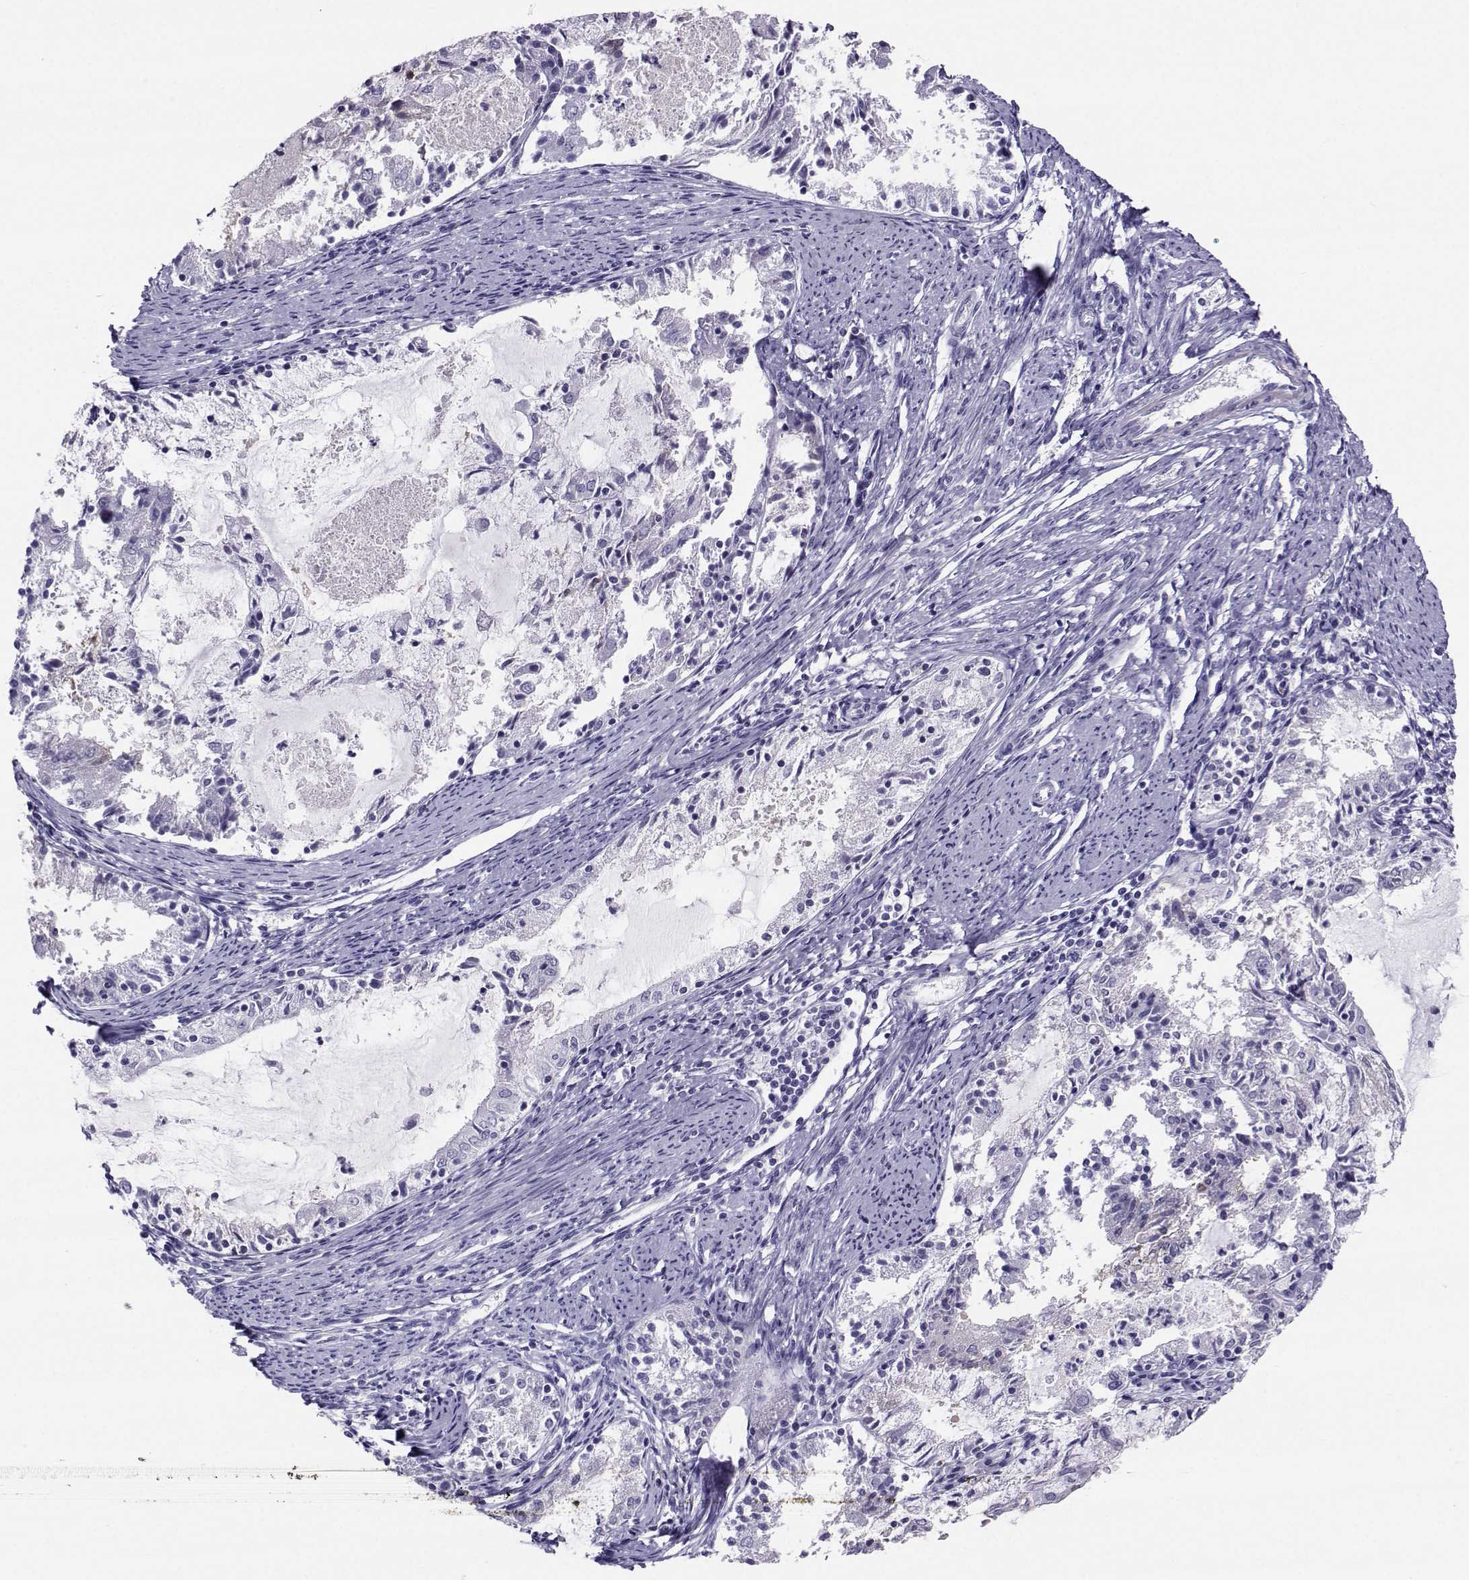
{"staining": {"intensity": "negative", "quantity": "none", "location": "none"}, "tissue": "endometrial cancer", "cell_type": "Tumor cells", "image_type": "cancer", "snomed": [{"axis": "morphology", "description": "Adenocarcinoma, NOS"}, {"axis": "topography", "description": "Endometrium"}], "caption": "Immunohistochemistry of human endometrial cancer (adenocarcinoma) exhibits no expression in tumor cells.", "gene": "PGK1", "patient": {"sex": "female", "age": 57}}